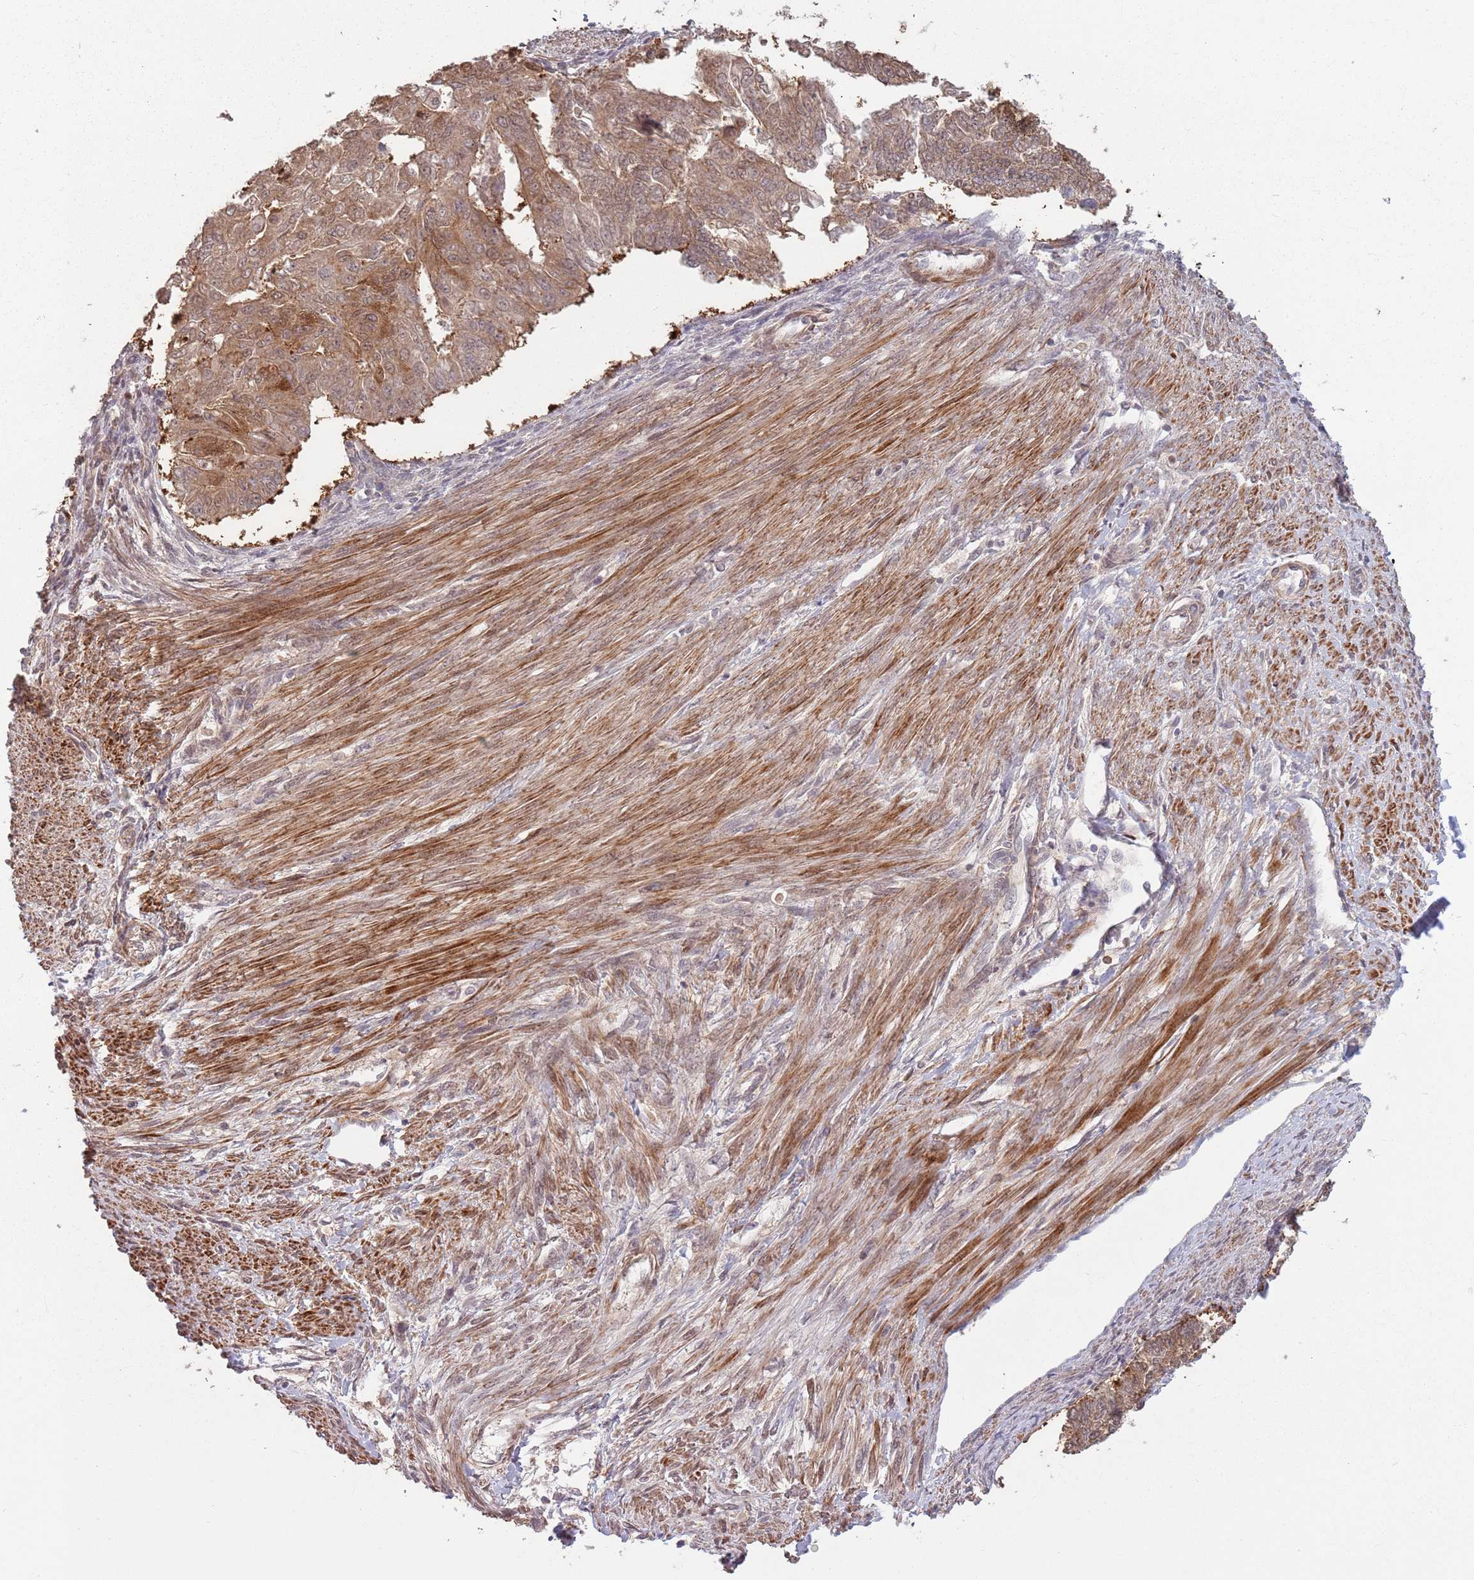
{"staining": {"intensity": "moderate", "quantity": ">75%", "location": "cytoplasmic/membranous,nuclear"}, "tissue": "endometrial cancer", "cell_type": "Tumor cells", "image_type": "cancer", "snomed": [{"axis": "morphology", "description": "Adenocarcinoma, NOS"}, {"axis": "topography", "description": "Endometrium"}], "caption": "Endometrial adenocarcinoma stained for a protein (brown) exhibits moderate cytoplasmic/membranous and nuclear positive positivity in approximately >75% of tumor cells.", "gene": "CCDC154", "patient": {"sex": "female", "age": 32}}